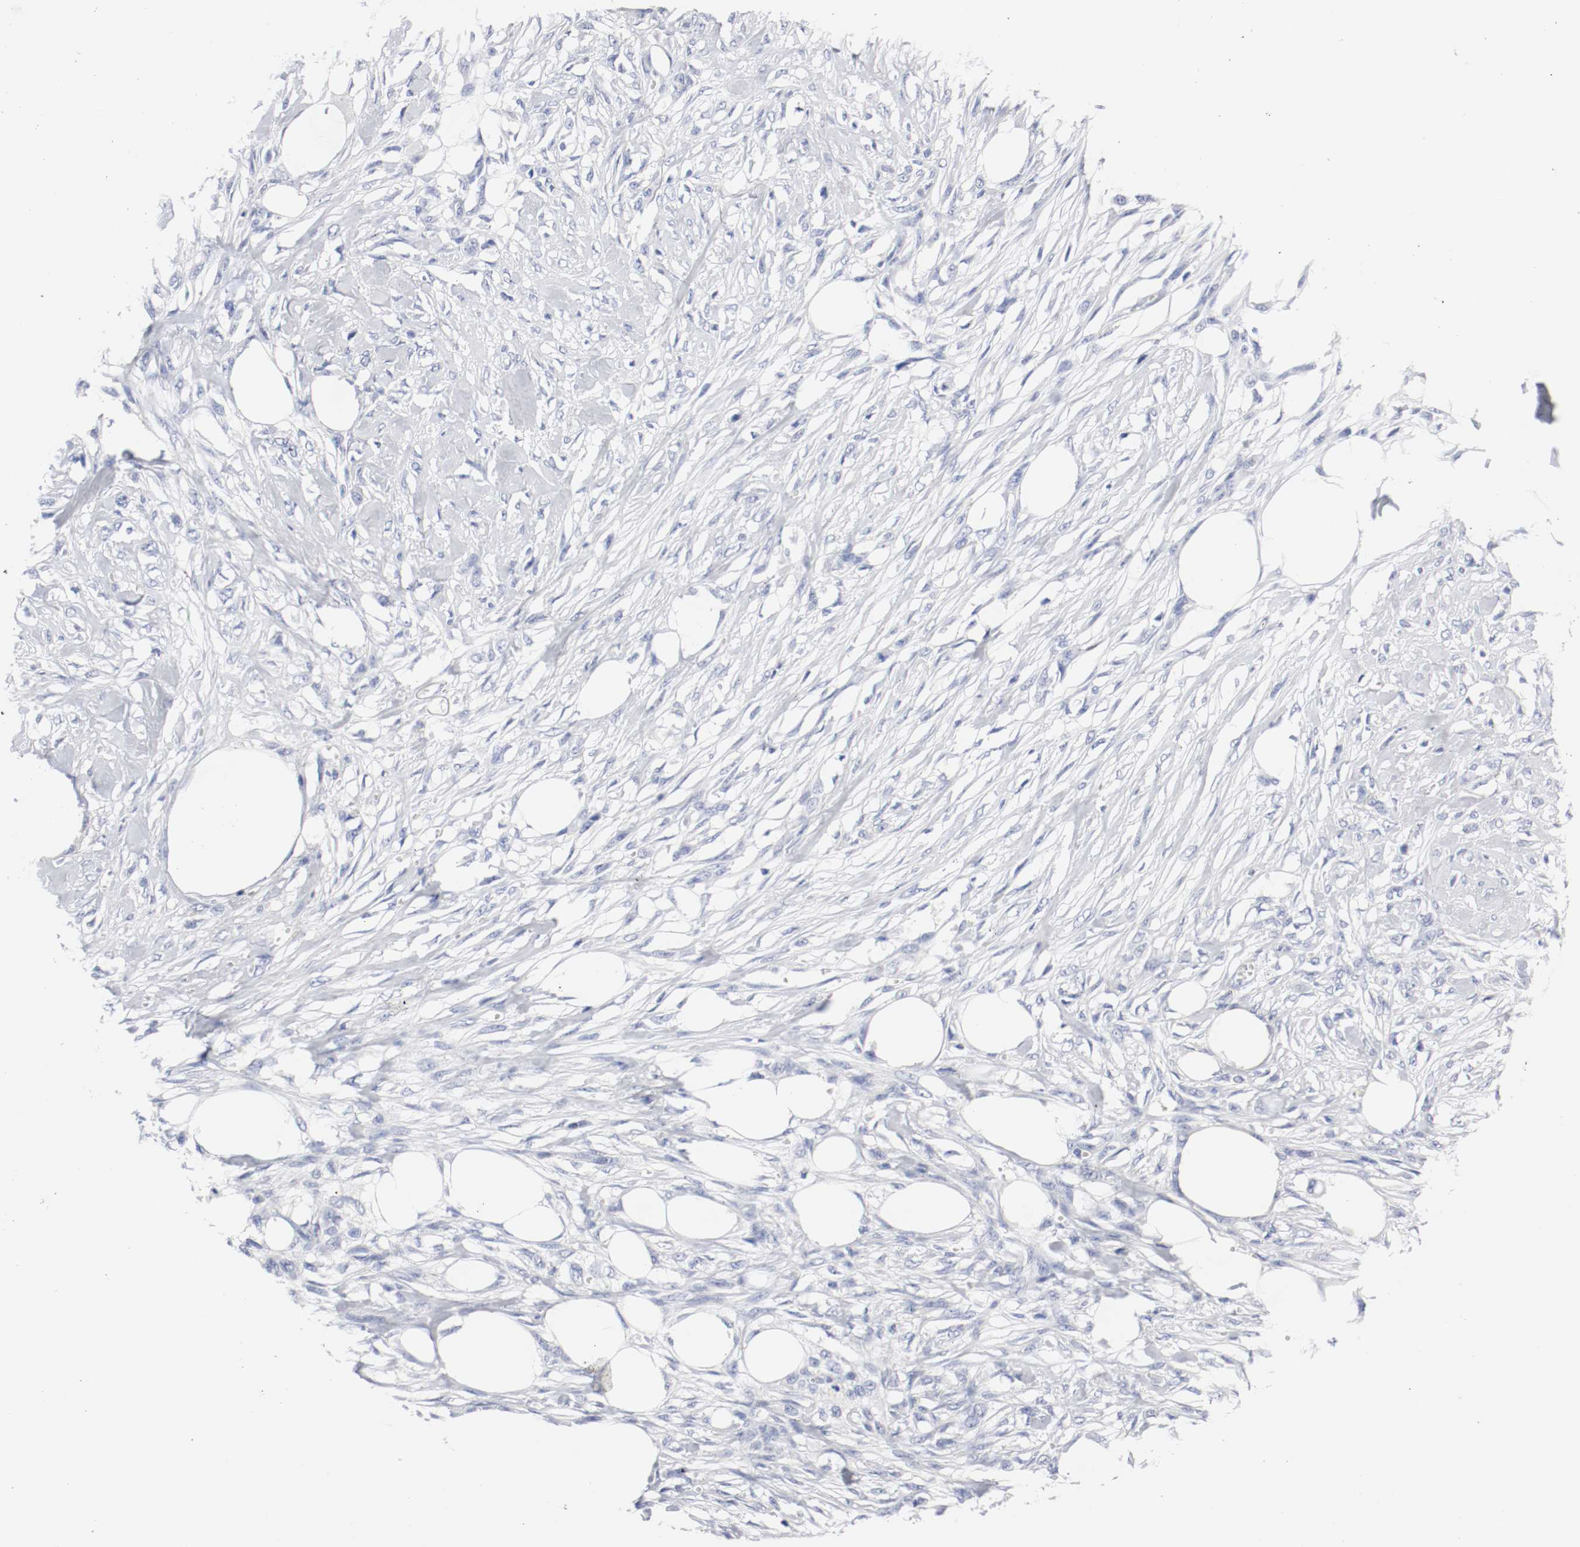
{"staining": {"intensity": "negative", "quantity": "none", "location": "none"}, "tissue": "skin cancer", "cell_type": "Tumor cells", "image_type": "cancer", "snomed": [{"axis": "morphology", "description": "Normal tissue, NOS"}, {"axis": "morphology", "description": "Squamous cell carcinoma, NOS"}, {"axis": "topography", "description": "Skin"}], "caption": "IHC micrograph of squamous cell carcinoma (skin) stained for a protein (brown), which shows no expression in tumor cells. (Immunohistochemistry, brightfield microscopy, high magnification).", "gene": "GAD1", "patient": {"sex": "female", "age": 59}}